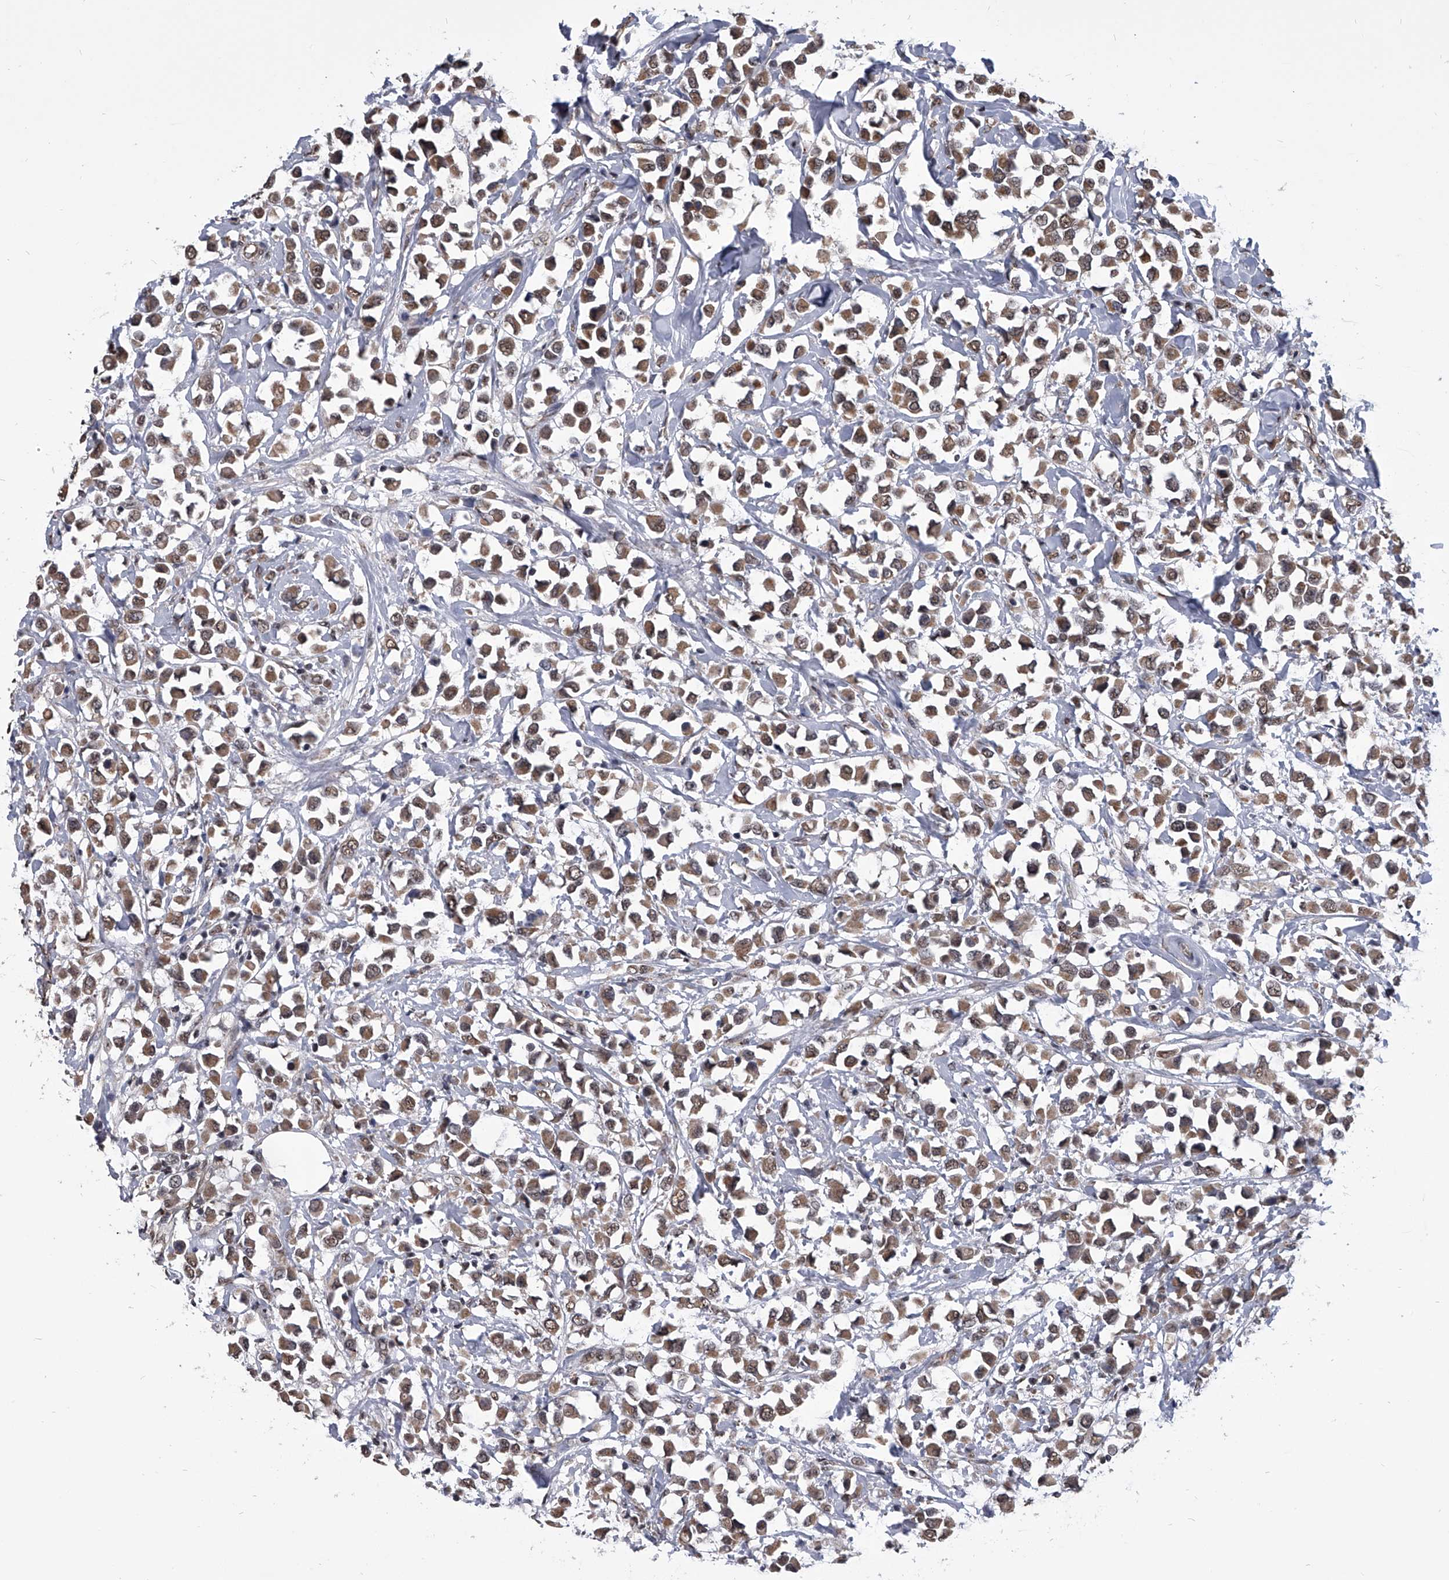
{"staining": {"intensity": "moderate", "quantity": ">75%", "location": "cytoplasmic/membranous,nuclear"}, "tissue": "breast cancer", "cell_type": "Tumor cells", "image_type": "cancer", "snomed": [{"axis": "morphology", "description": "Duct carcinoma"}, {"axis": "topography", "description": "Breast"}], "caption": "Human breast infiltrating ductal carcinoma stained with a brown dye exhibits moderate cytoplasmic/membranous and nuclear positive positivity in approximately >75% of tumor cells.", "gene": "ZNF76", "patient": {"sex": "female", "age": 61}}